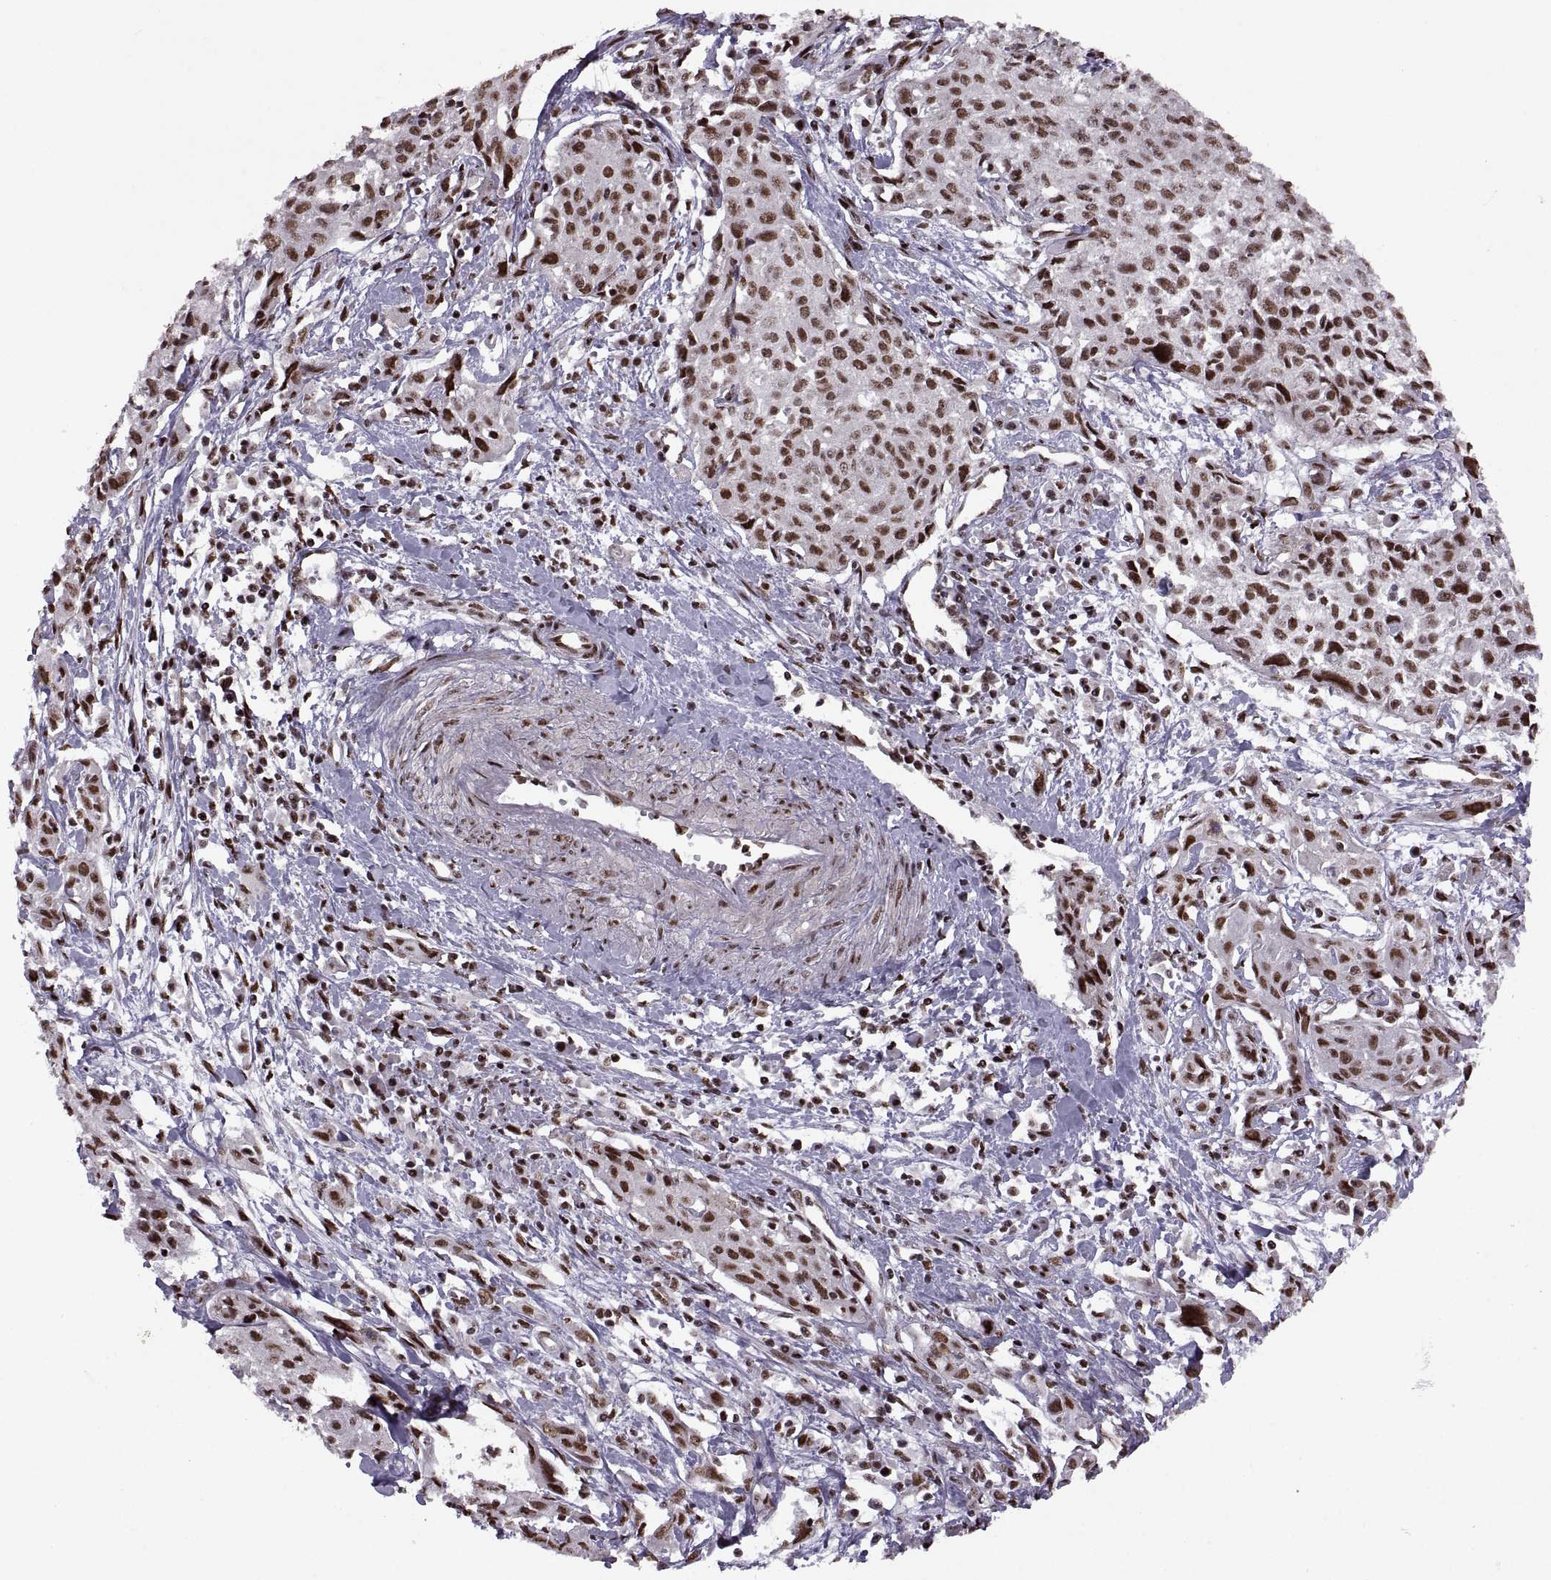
{"staining": {"intensity": "strong", "quantity": ">75%", "location": "nuclear"}, "tissue": "cervical cancer", "cell_type": "Tumor cells", "image_type": "cancer", "snomed": [{"axis": "morphology", "description": "Squamous cell carcinoma, NOS"}, {"axis": "topography", "description": "Cervix"}], "caption": "This is an image of immunohistochemistry (IHC) staining of cervical squamous cell carcinoma, which shows strong staining in the nuclear of tumor cells.", "gene": "MT1E", "patient": {"sex": "female", "age": 38}}